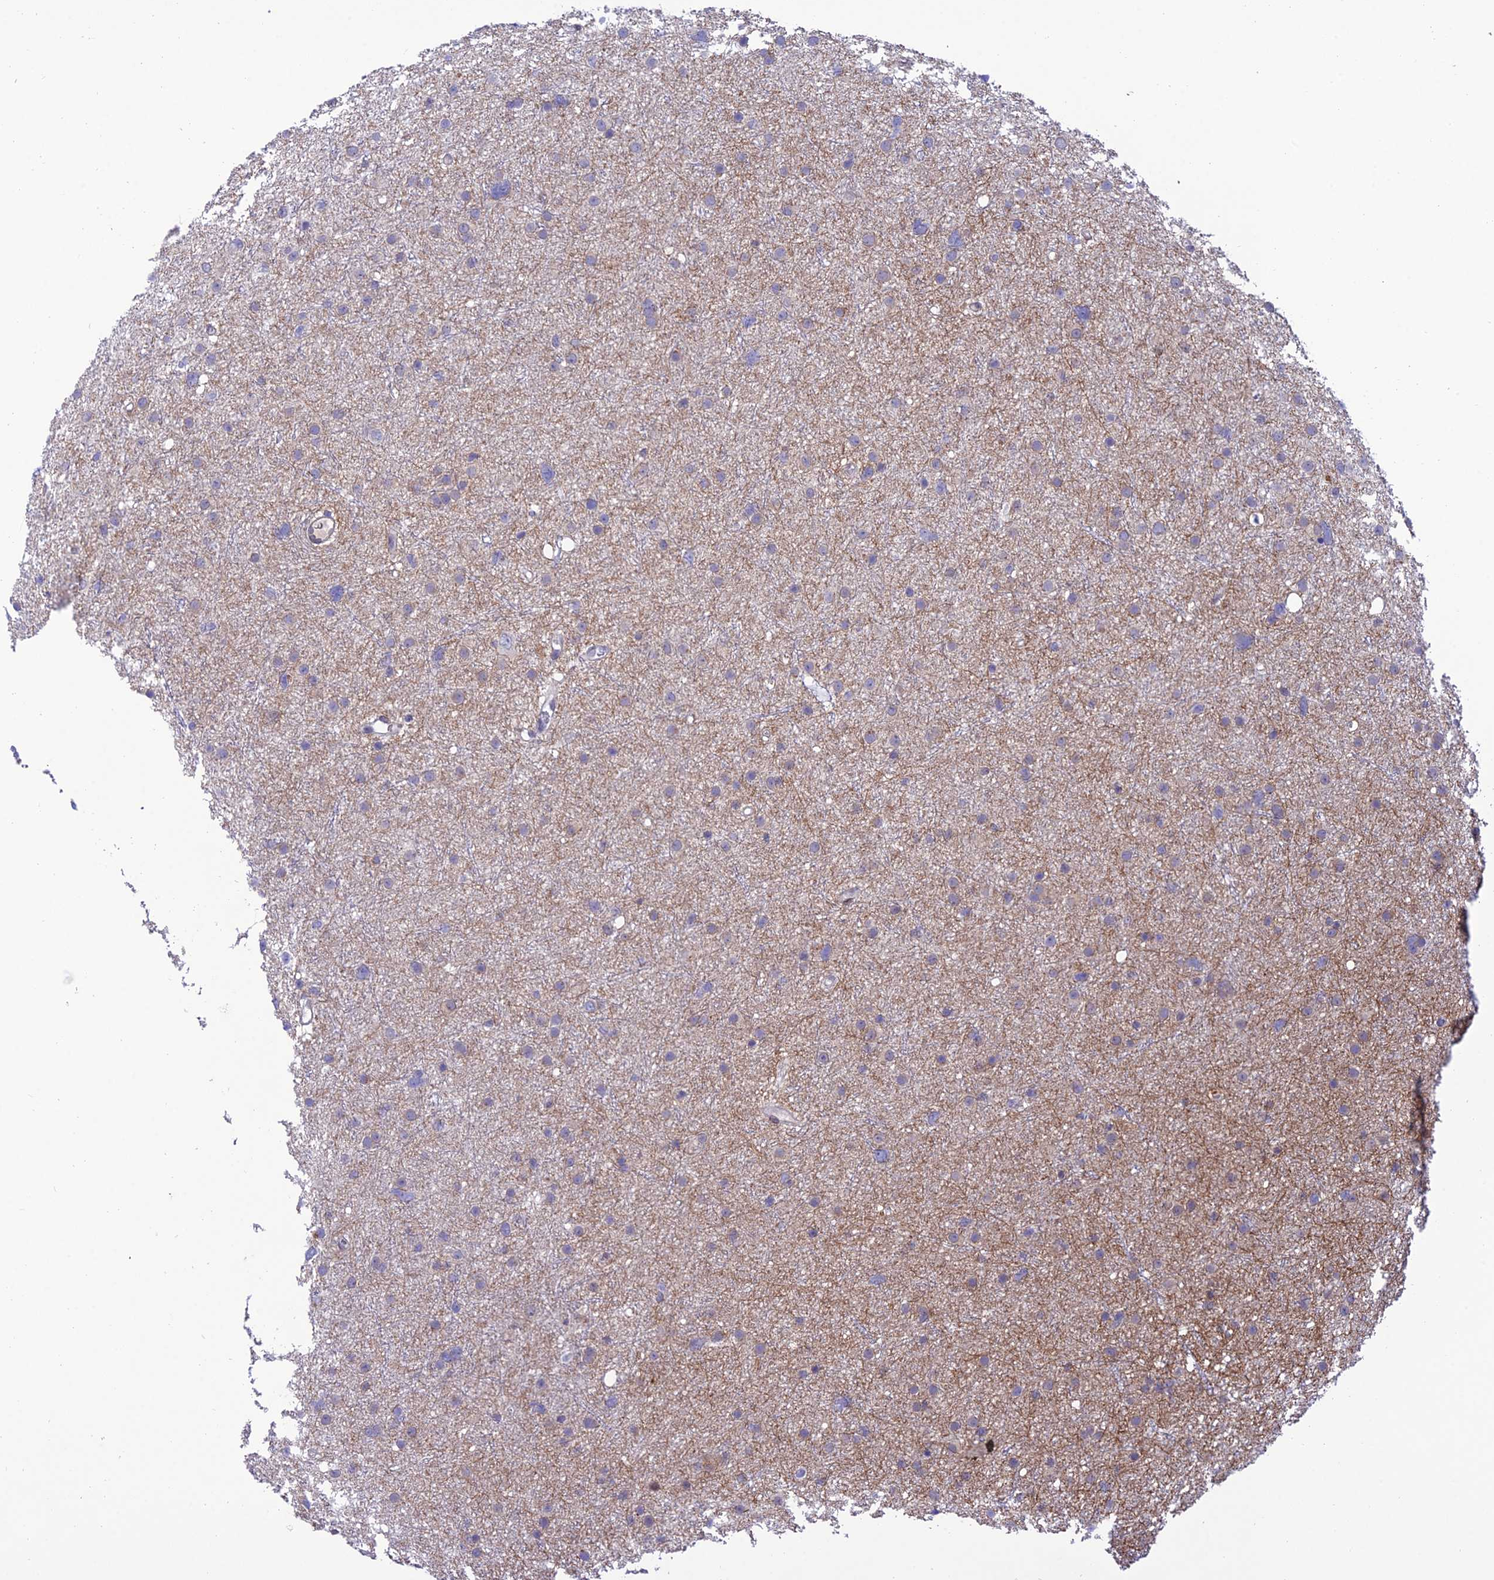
{"staining": {"intensity": "negative", "quantity": "none", "location": "none"}, "tissue": "glioma", "cell_type": "Tumor cells", "image_type": "cancer", "snomed": [{"axis": "morphology", "description": "Glioma, malignant, Low grade"}, {"axis": "topography", "description": "Cerebral cortex"}], "caption": "The immunohistochemistry (IHC) micrograph has no significant expression in tumor cells of glioma tissue. Nuclei are stained in blue.", "gene": "FAM76A", "patient": {"sex": "female", "age": 39}}